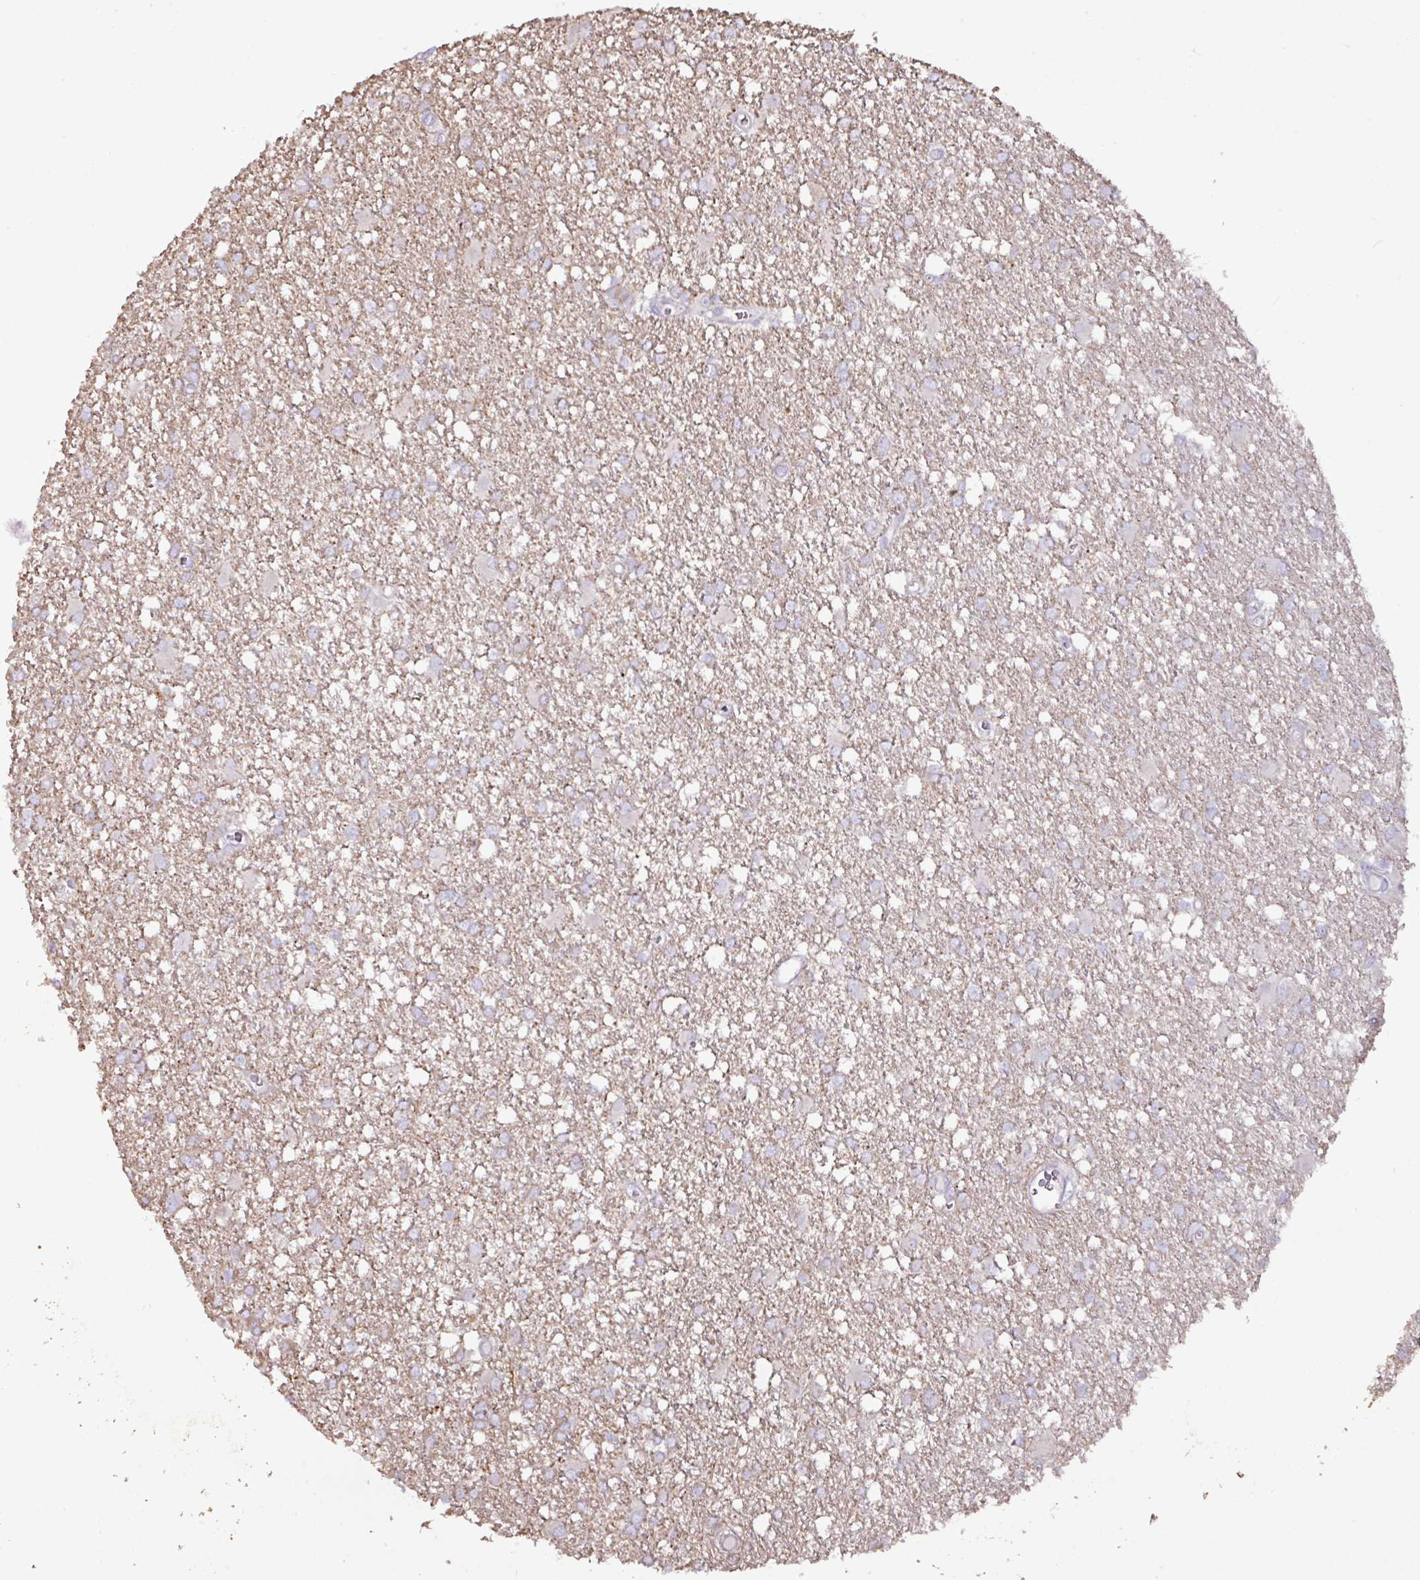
{"staining": {"intensity": "weak", "quantity": ">75%", "location": "cytoplasmic/membranous"}, "tissue": "glioma", "cell_type": "Tumor cells", "image_type": "cancer", "snomed": [{"axis": "morphology", "description": "Glioma, malignant, High grade"}, {"axis": "topography", "description": "Brain"}], "caption": "About >75% of tumor cells in human malignant glioma (high-grade) show weak cytoplasmic/membranous protein expression as visualized by brown immunohistochemical staining.", "gene": "MRRF", "patient": {"sex": "male", "age": 48}}